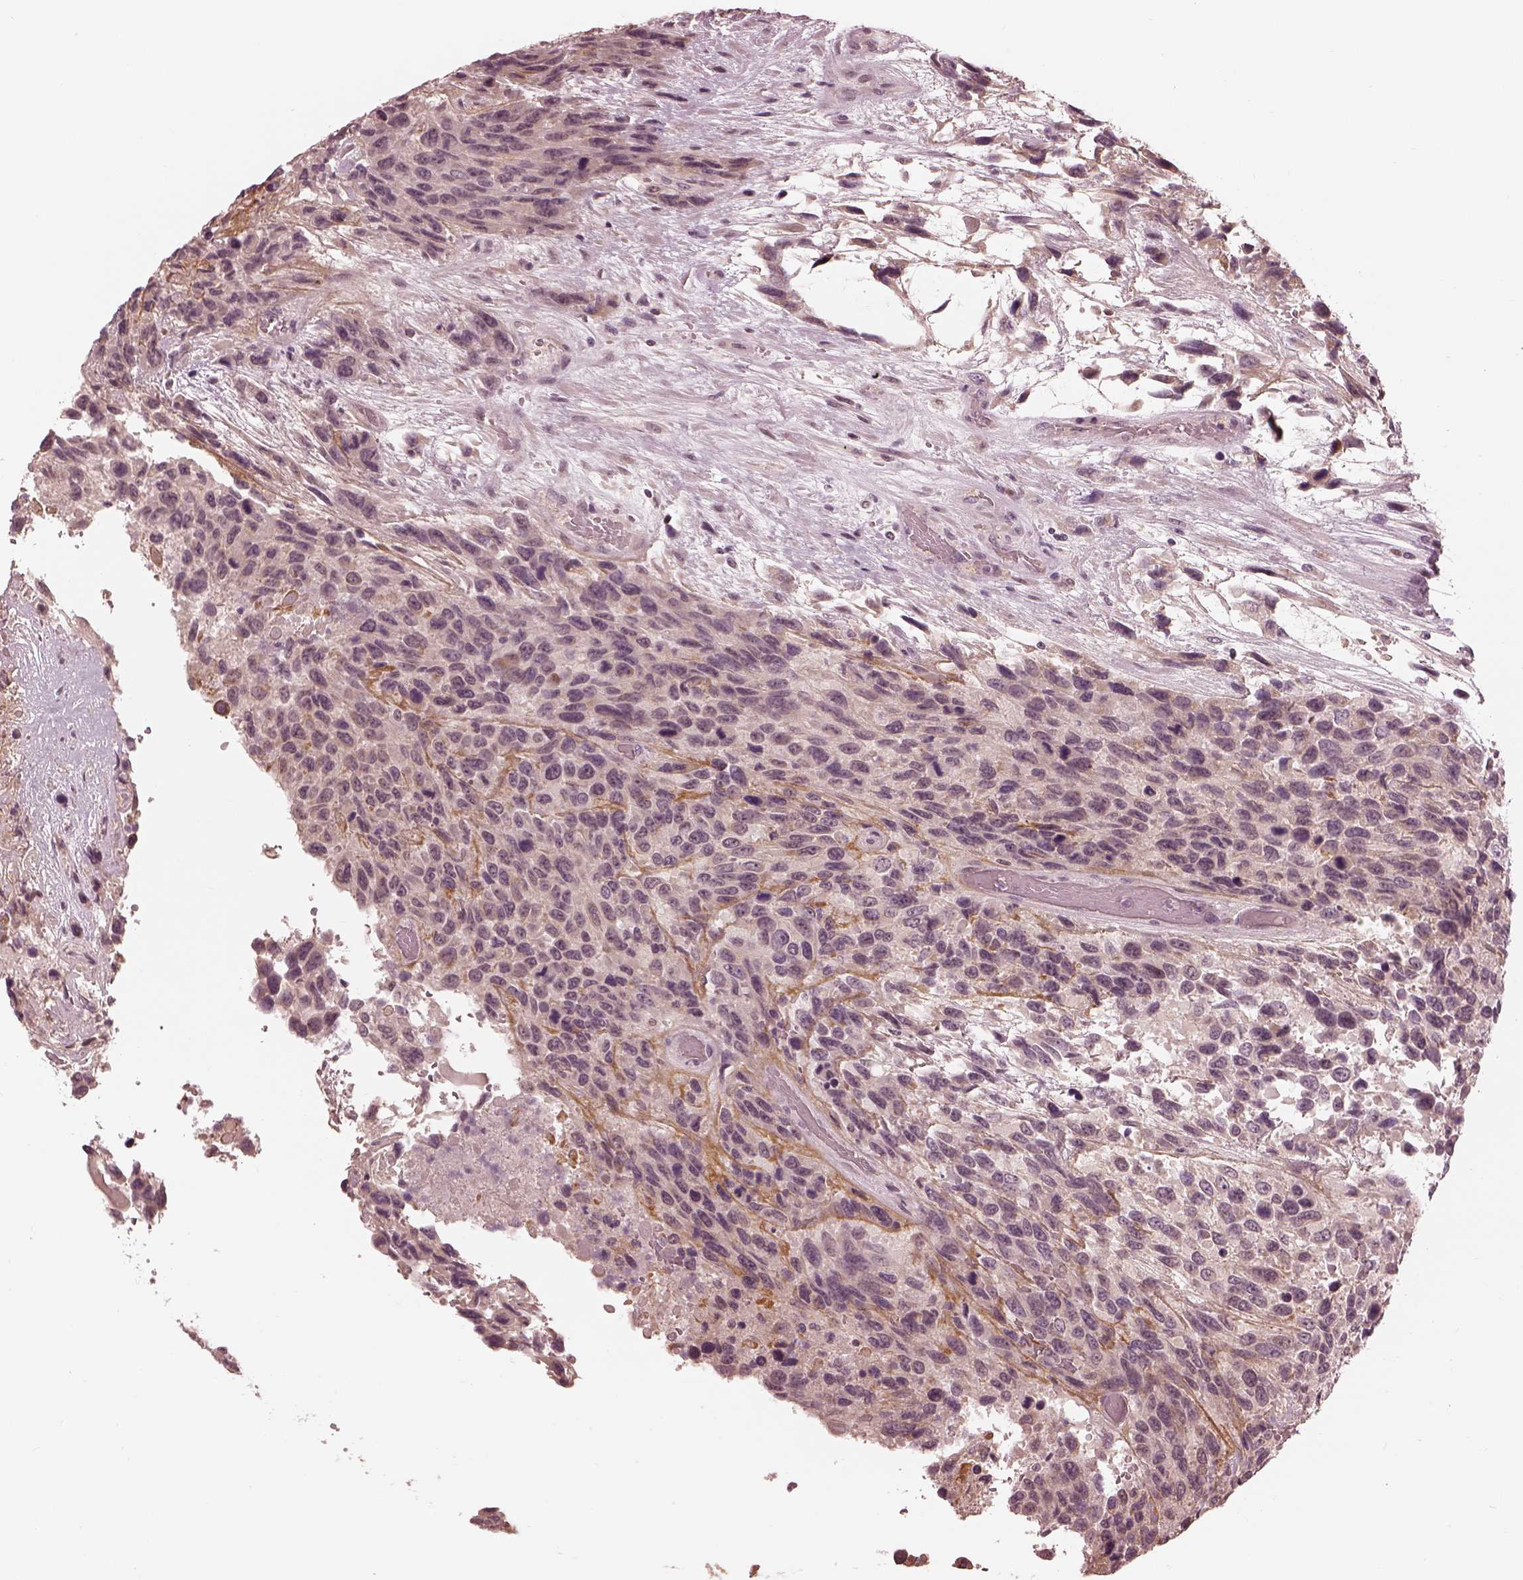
{"staining": {"intensity": "negative", "quantity": "none", "location": "none"}, "tissue": "urothelial cancer", "cell_type": "Tumor cells", "image_type": "cancer", "snomed": [{"axis": "morphology", "description": "Urothelial carcinoma, High grade"}, {"axis": "topography", "description": "Urinary bladder"}], "caption": "High magnification brightfield microscopy of urothelial cancer stained with DAB (brown) and counterstained with hematoxylin (blue): tumor cells show no significant expression.", "gene": "IQCG", "patient": {"sex": "female", "age": 70}}